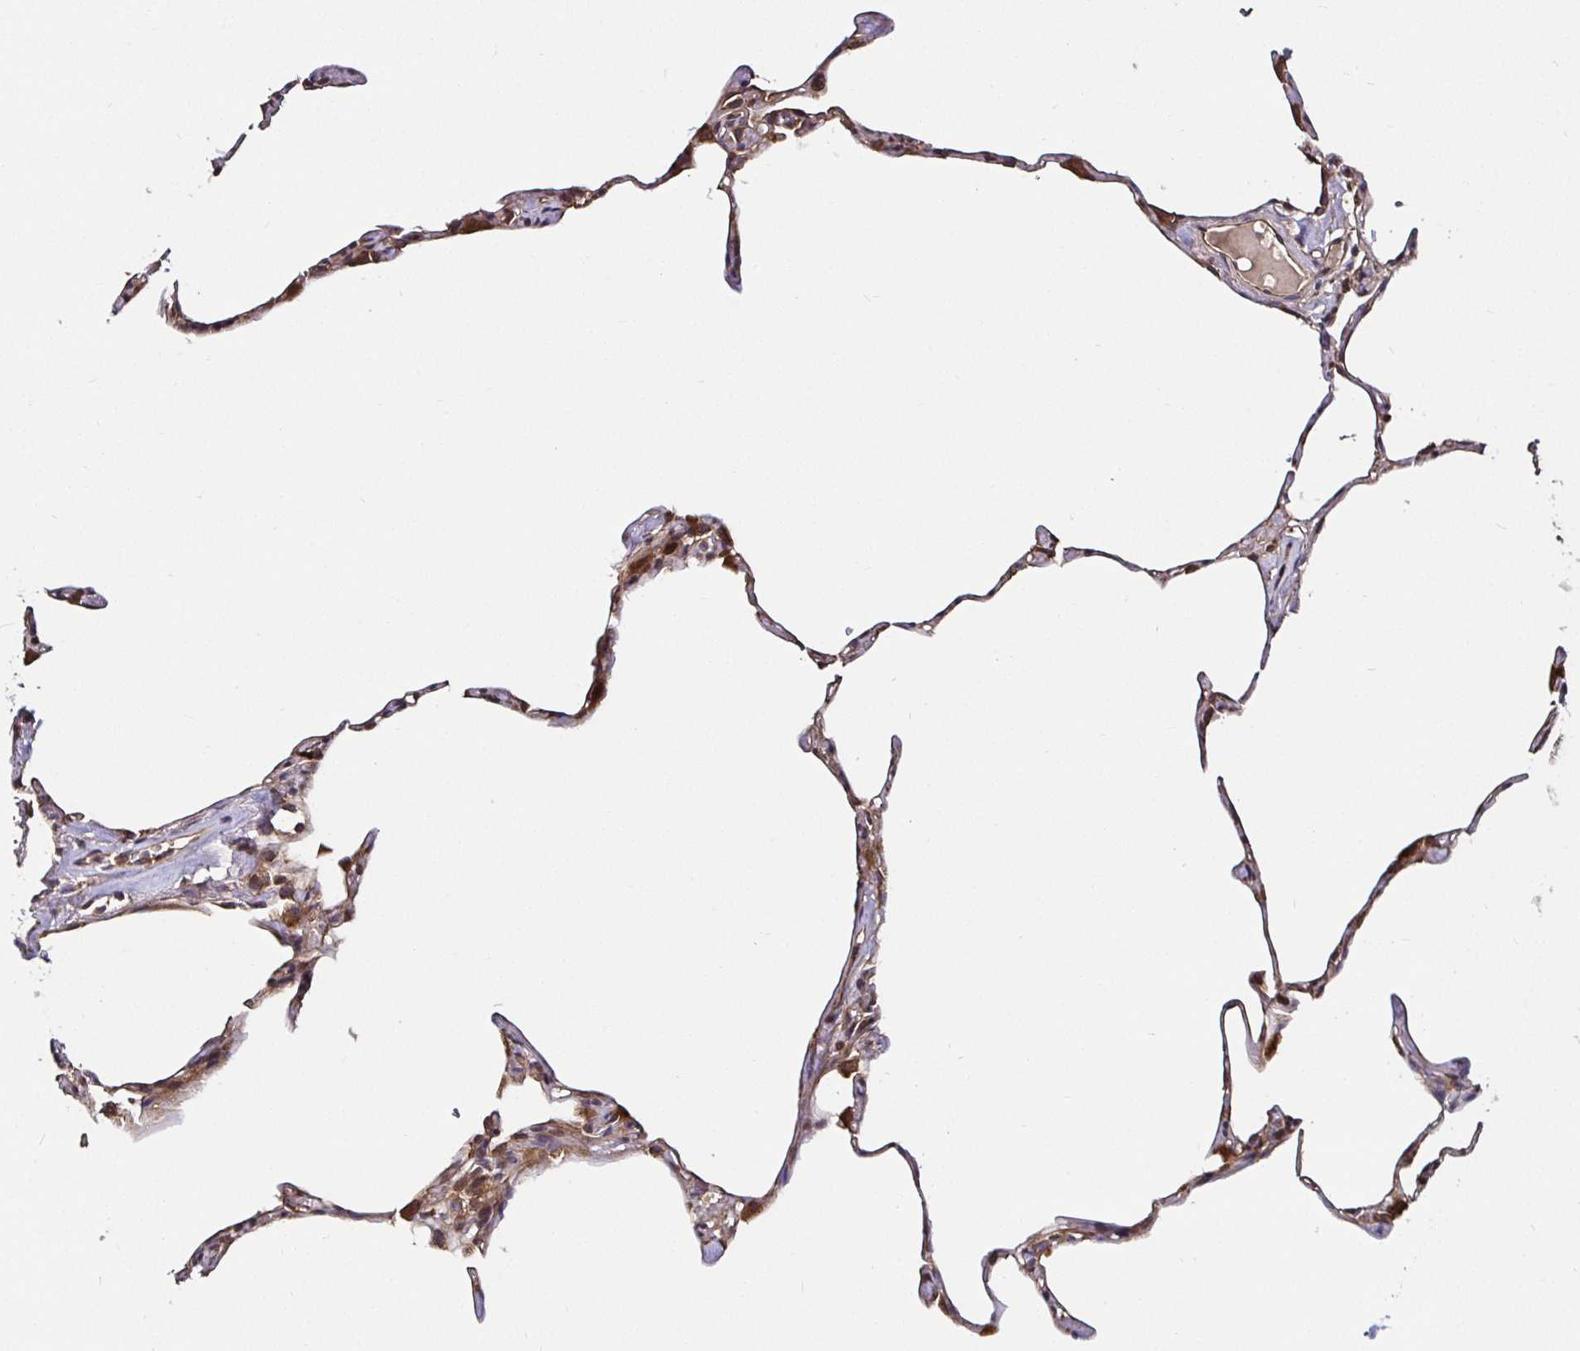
{"staining": {"intensity": "strong", "quantity": "<25%", "location": "cytoplasmic/membranous"}, "tissue": "lung", "cell_type": "Alveolar cells", "image_type": "normal", "snomed": [{"axis": "morphology", "description": "Normal tissue, NOS"}, {"axis": "topography", "description": "Lung"}], "caption": "Immunohistochemical staining of unremarkable human lung reveals strong cytoplasmic/membranous protein positivity in approximately <25% of alveolar cells. (Stains: DAB in brown, nuclei in blue, Microscopy: brightfield microscopy at high magnification).", "gene": "MLST8", "patient": {"sex": "male", "age": 65}}